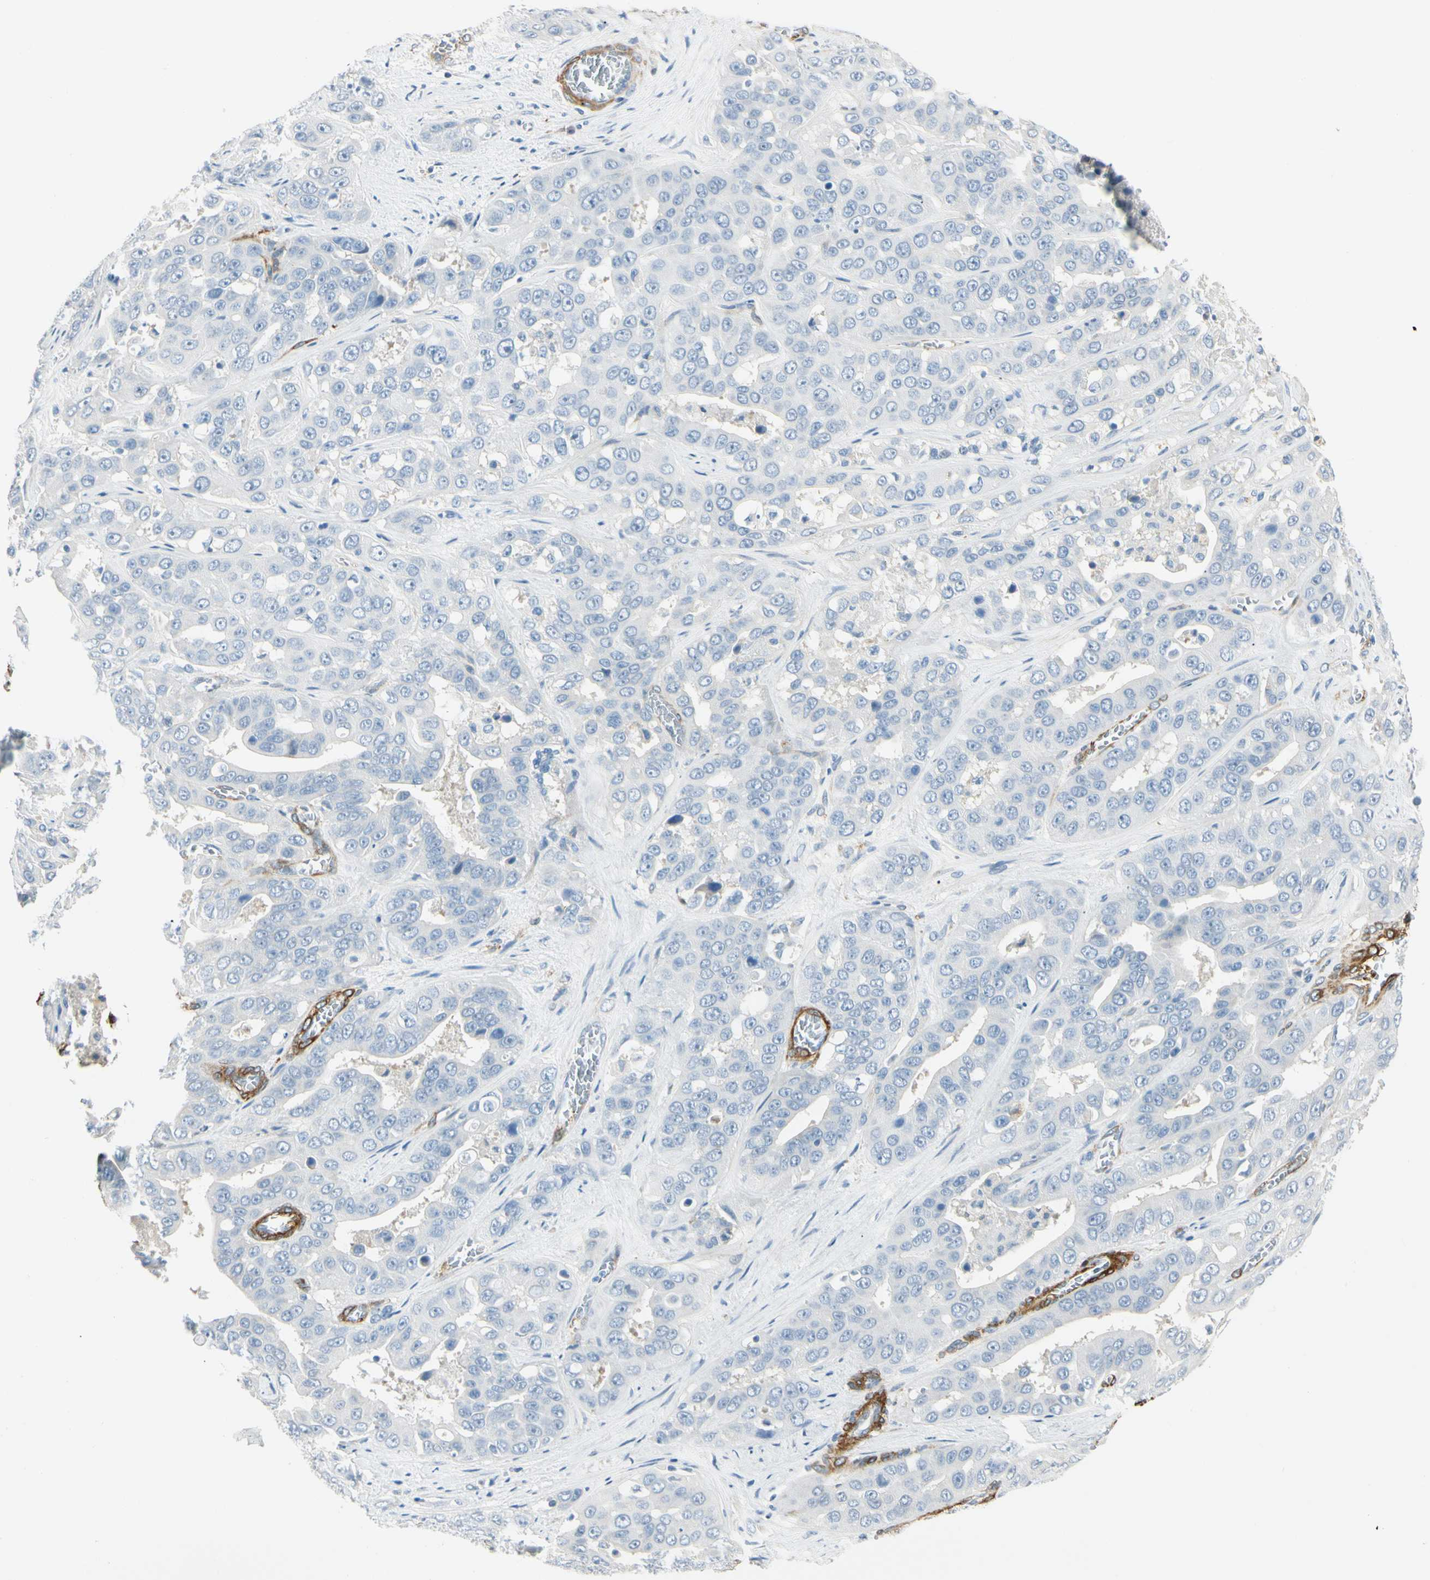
{"staining": {"intensity": "negative", "quantity": "none", "location": "none"}, "tissue": "liver cancer", "cell_type": "Tumor cells", "image_type": "cancer", "snomed": [{"axis": "morphology", "description": "Cholangiocarcinoma"}, {"axis": "topography", "description": "Liver"}], "caption": "An IHC histopathology image of liver cholangiocarcinoma is shown. There is no staining in tumor cells of liver cholangiocarcinoma.", "gene": "AMPH", "patient": {"sex": "female", "age": 52}}